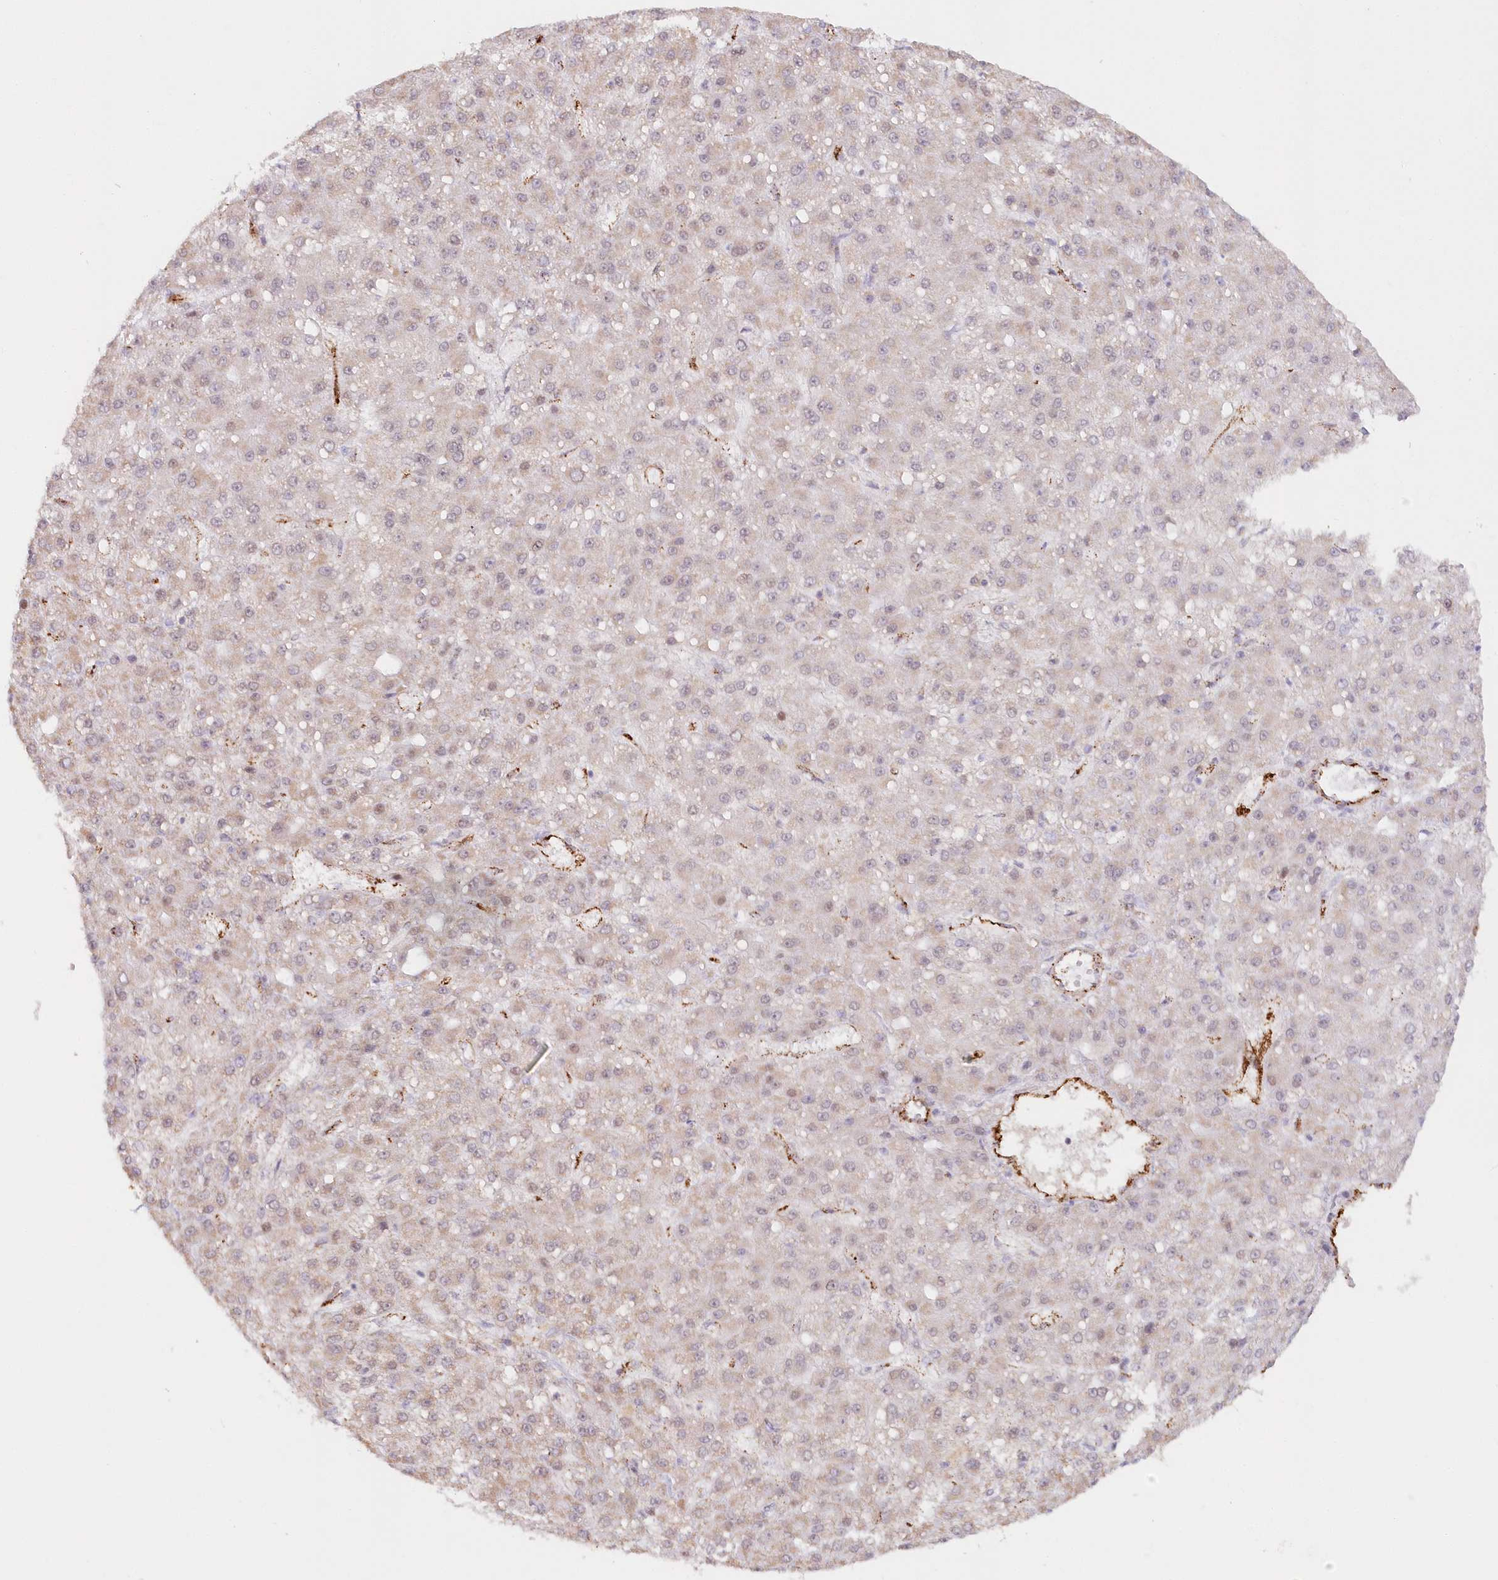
{"staining": {"intensity": "moderate", "quantity": "<25%", "location": "cytoplasmic/membranous"}, "tissue": "liver cancer", "cell_type": "Tumor cells", "image_type": "cancer", "snomed": [{"axis": "morphology", "description": "Carcinoma, Hepatocellular, NOS"}, {"axis": "topography", "description": "Liver"}], "caption": "Immunohistochemistry (IHC) (DAB (3,3'-diaminobenzidine)) staining of human liver cancer (hepatocellular carcinoma) exhibits moderate cytoplasmic/membranous protein staining in approximately <25% of tumor cells.", "gene": "AFAP1L2", "patient": {"sex": "male", "age": 67}}